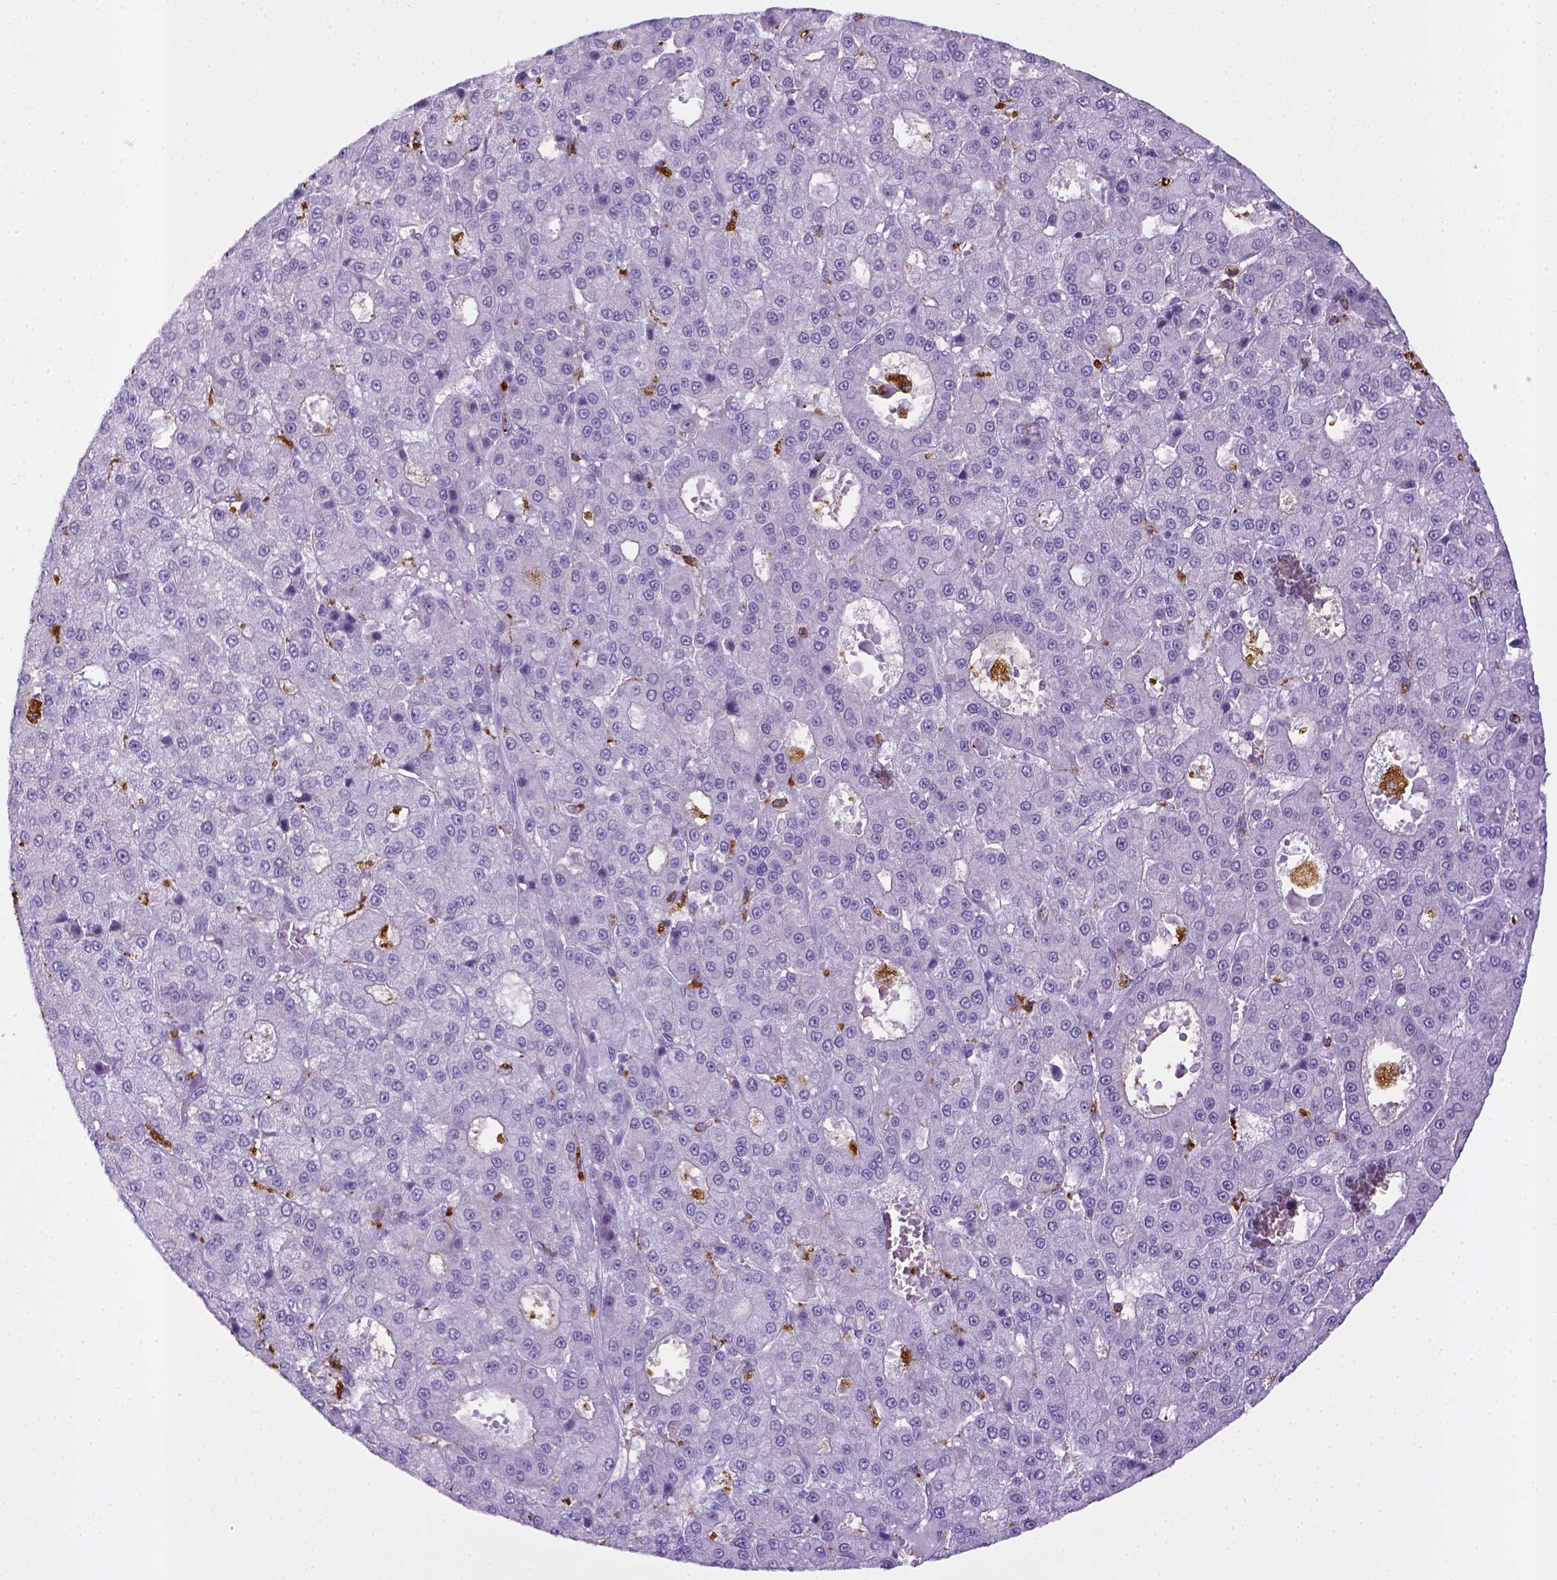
{"staining": {"intensity": "negative", "quantity": "none", "location": "none"}, "tissue": "liver cancer", "cell_type": "Tumor cells", "image_type": "cancer", "snomed": [{"axis": "morphology", "description": "Carcinoma, Hepatocellular, NOS"}, {"axis": "topography", "description": "Liver"}], "caption": "Protein analysis of liver cancer (hepatocellular carcinoma) exhibits no significant staining in tumor cells.", "gene": "CD68", "patient": {"sex": "male", "age": 70}}